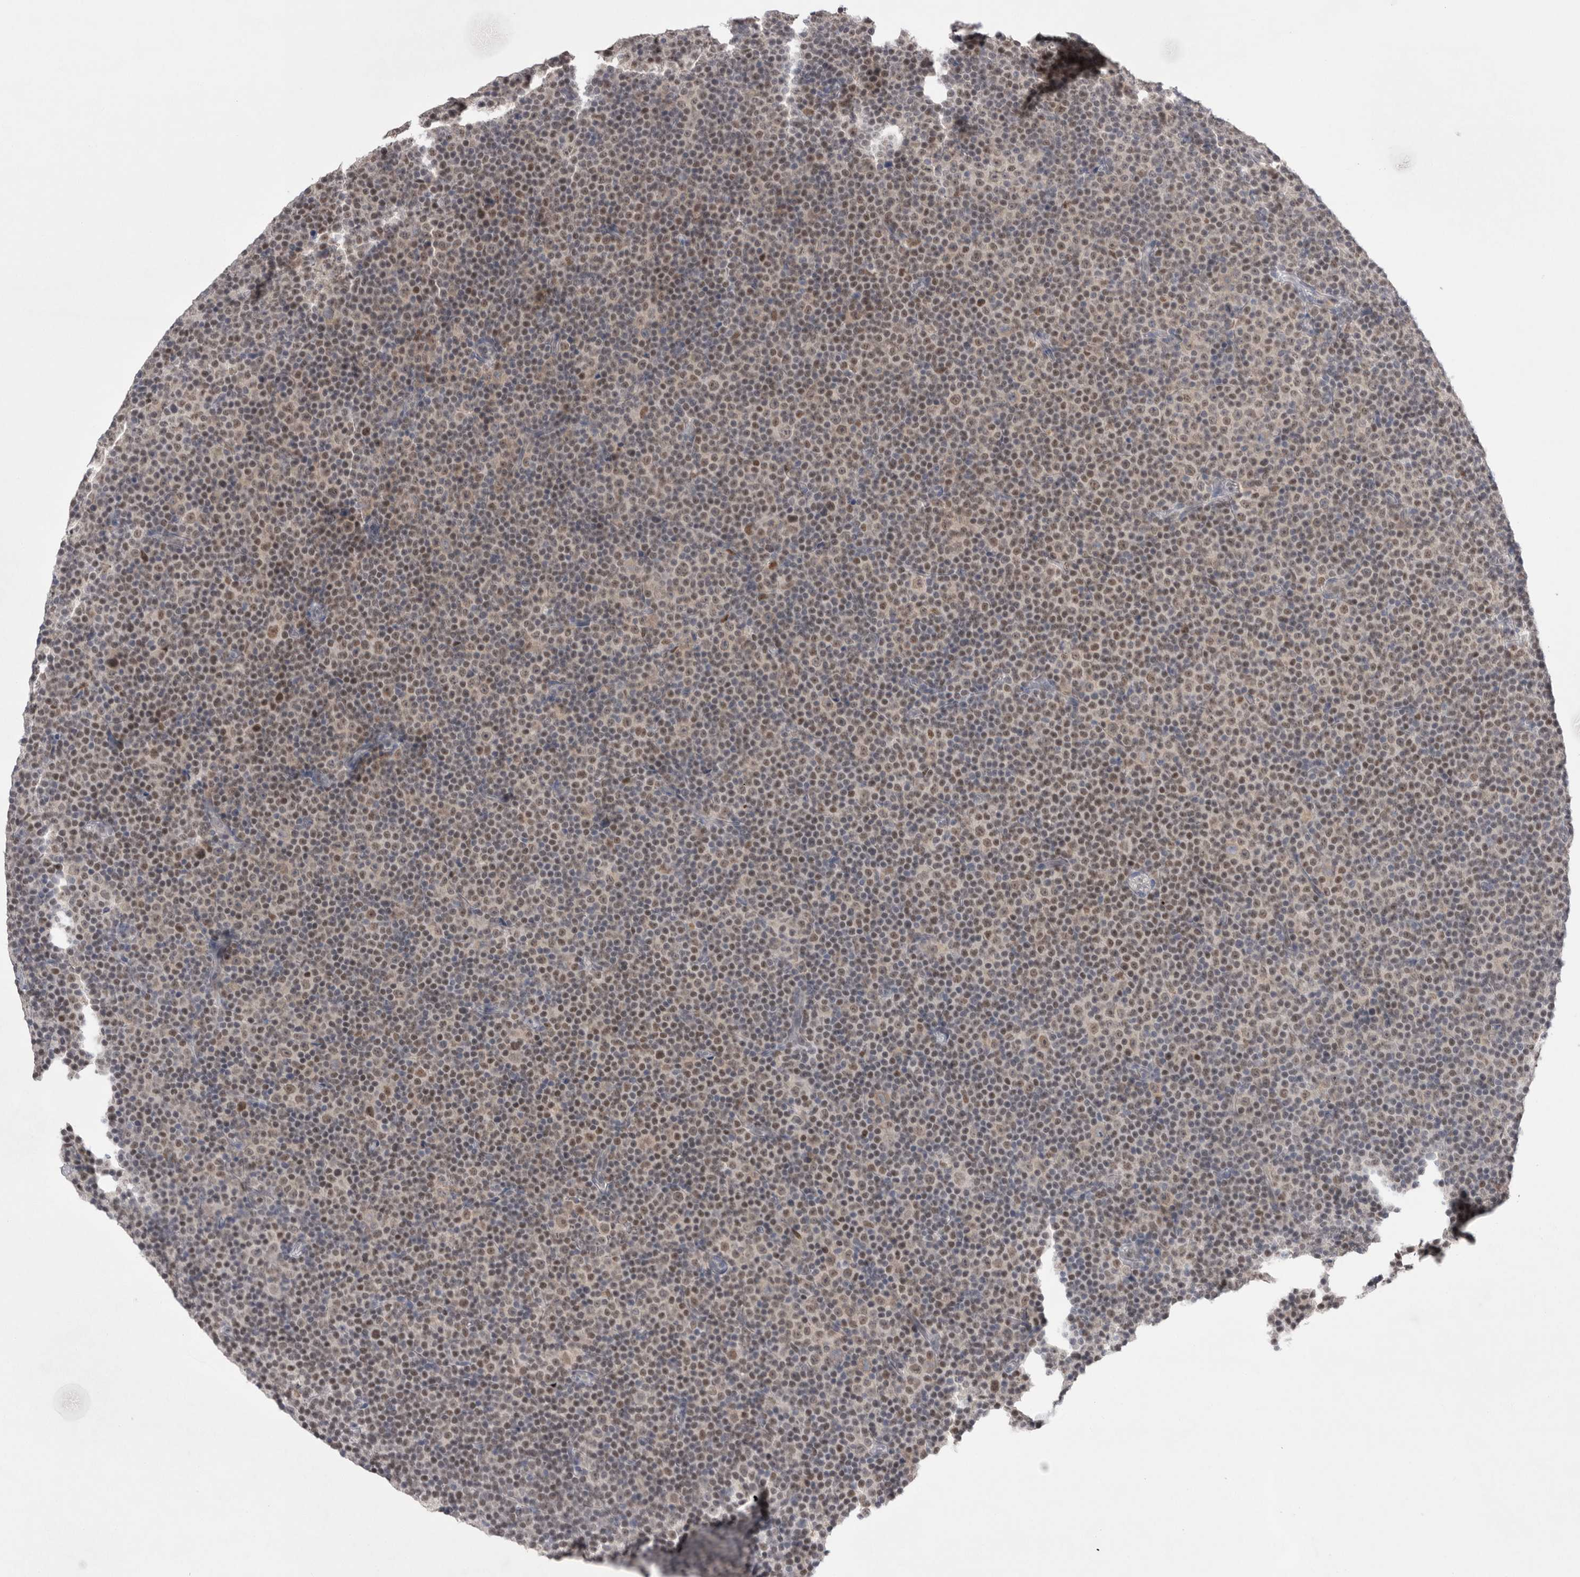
{"staining": {"intensity": "weak", "quantity": ">75%", "location": "nuclear"}, "tissue": "lymphoma", "cell_type": "Tumor cells", "image_type": "cancer", "snomed": [{"axis": "morphology", "description": "Malignant lymphoma, non-Hodgkin's type, Low grade"}, {"axis": "topography", "description": "Lymph node"}], "caption": "Immunohistochemistry (IHC) histopathology image of malignant lymphoma, non-Hodgkin's type (low-grade) stained for a protein (brown), which displays low levels of weak nuclear staining in approximately >75% of tumor cells.", "gene": "HUS1", "patient": {"sex": "female", "age": 67}}